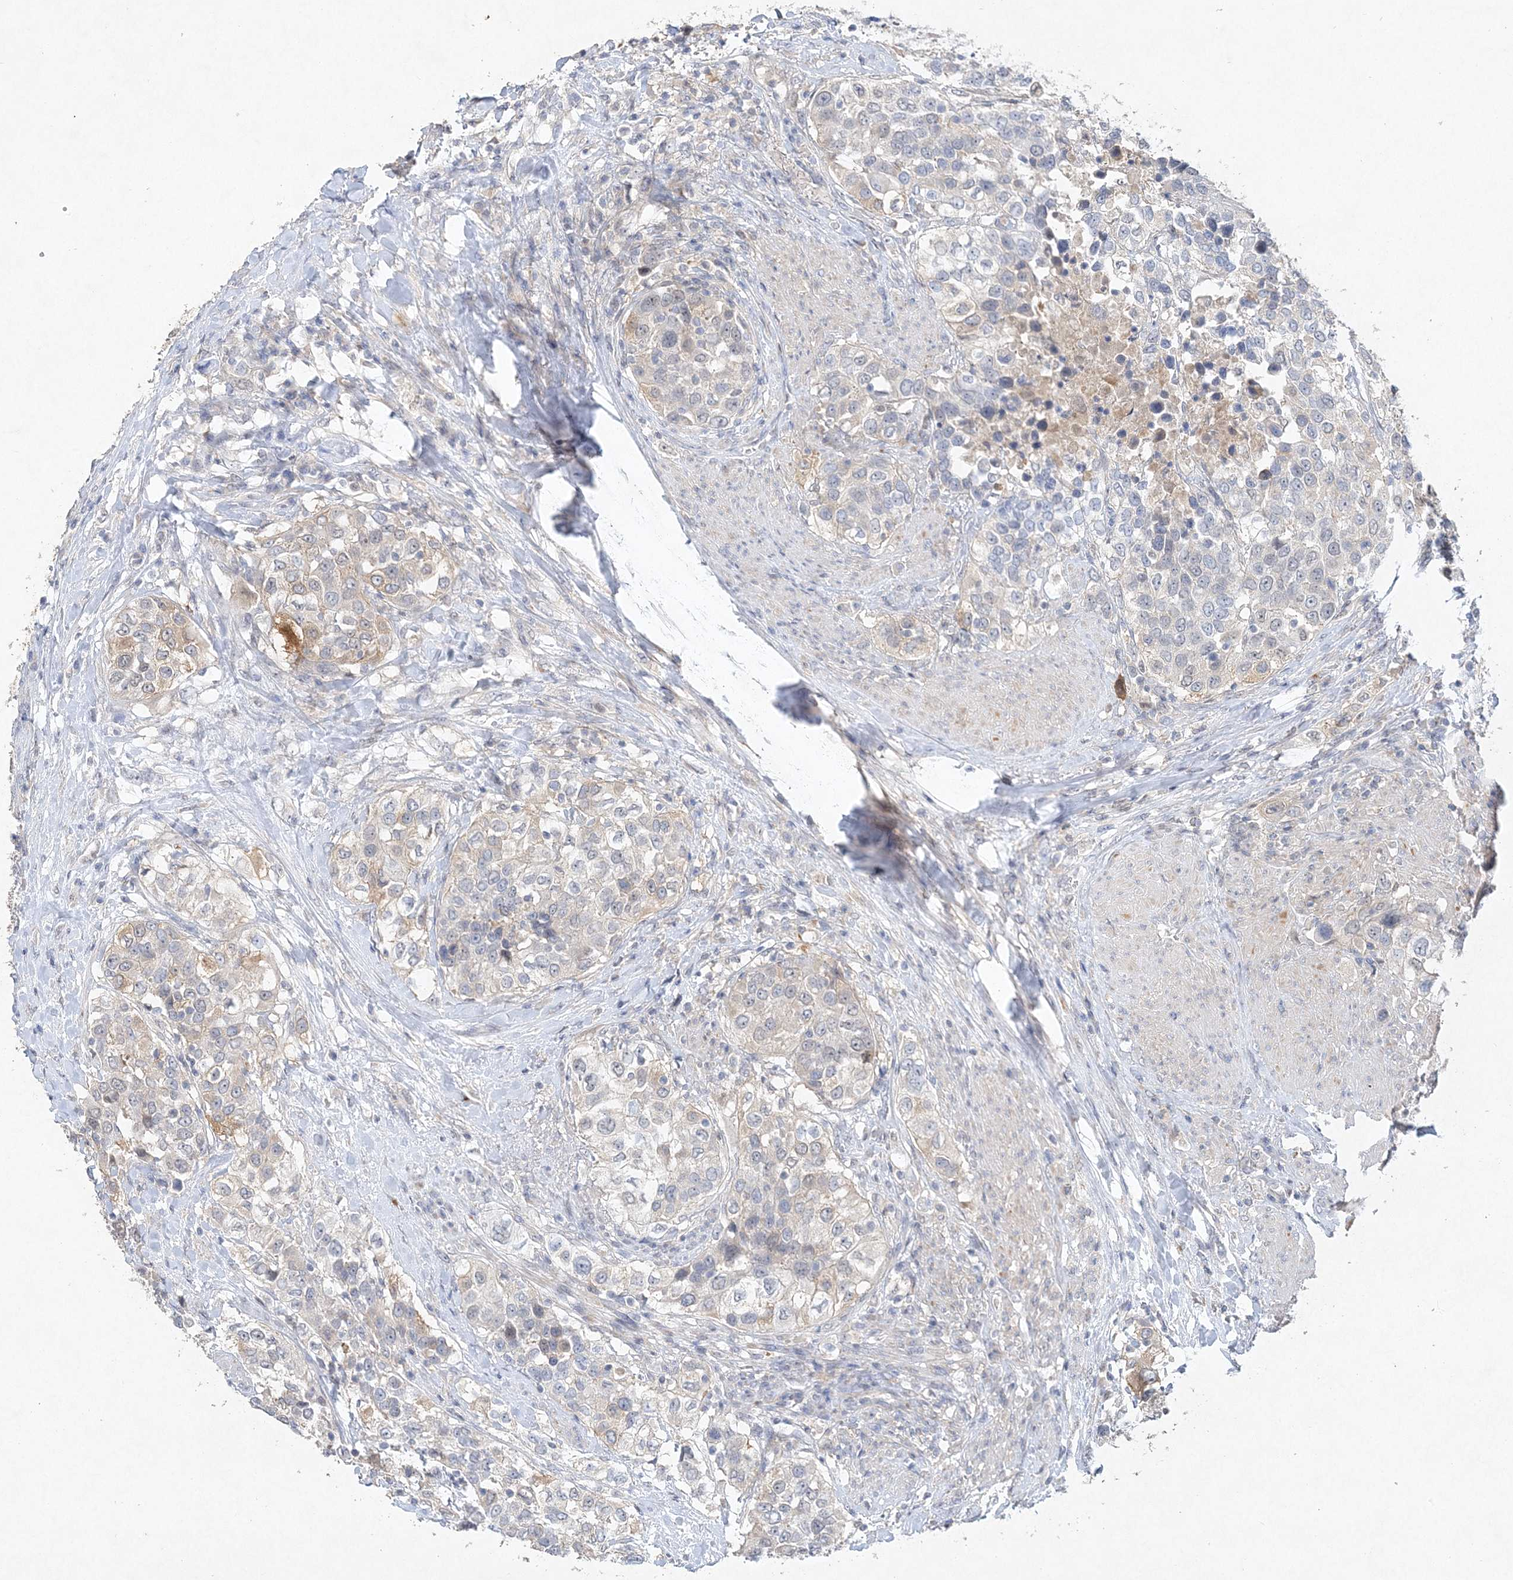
{"staining": {"intensity": "negative", "quantity": "none", "location": "none"}, "tissue": "urothelial cancer", "cell_type": "Tumor cells", "image_type": "cancer", "snomed": [{"axis": "morphology", "description": "Urothelial carcinoma, High grade"}, {"axis": "topography", "description": "Urinary bladder"}], "caption": "High power microscopy photomicrograph of an IHC histopathology image of urothelial cancer, revealing no significant expression in tumor cells. (DAB (3,3'-diaminobenzidine) immunohistochemistry visualized using brightfield microscopy, high magnification).", "gene": "MAT2B", "patient": {"sex": "female", "age": 80}}